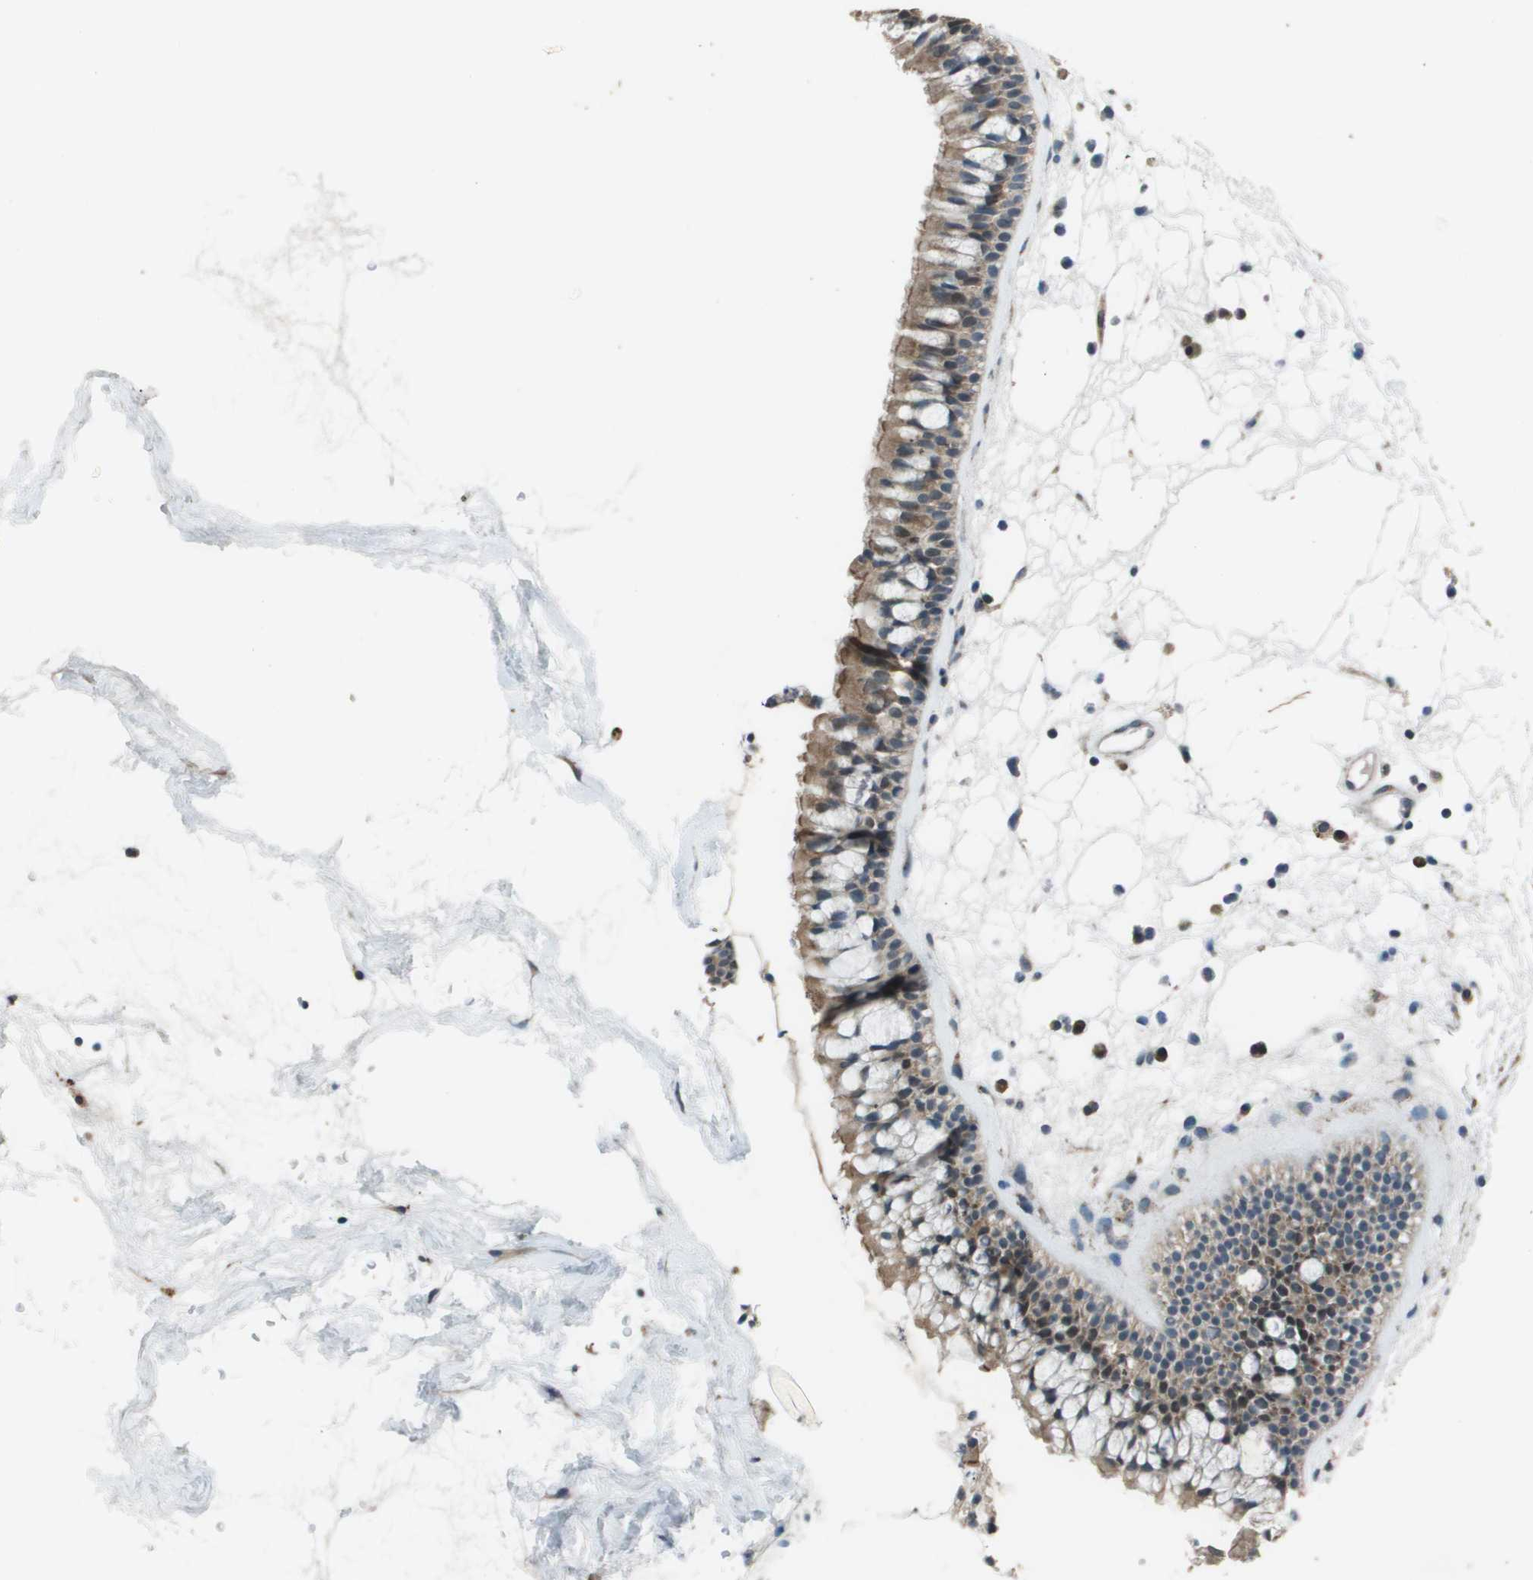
{"staining": {"intensity": "moderate", "quantity": "25%-75%", "location": "cytoplasmic/membranous"}, "tissue": "nasopharynx", "cell_type": "Respiratory epithelial cells", "image_type": "normal", "snomed": [{"axis": "morphology", "description": "Normal tissue, NOS"}, {"axis": "morphology", "description": "Inflammation, NOS"}, {"axis": "topography", "description": "Nasopharynx"}], "caption": "Immunohistochemistry (DAB (3,3'-diaminobenzidine)) staining of benign human nasopharynx displays moderate cytoplasmic/membranous protein positivity in approximately 25%-75% of respiratory epithelial cells.", "gene": "GOSR2", "patient": {"sex": "male", "age": 48}}